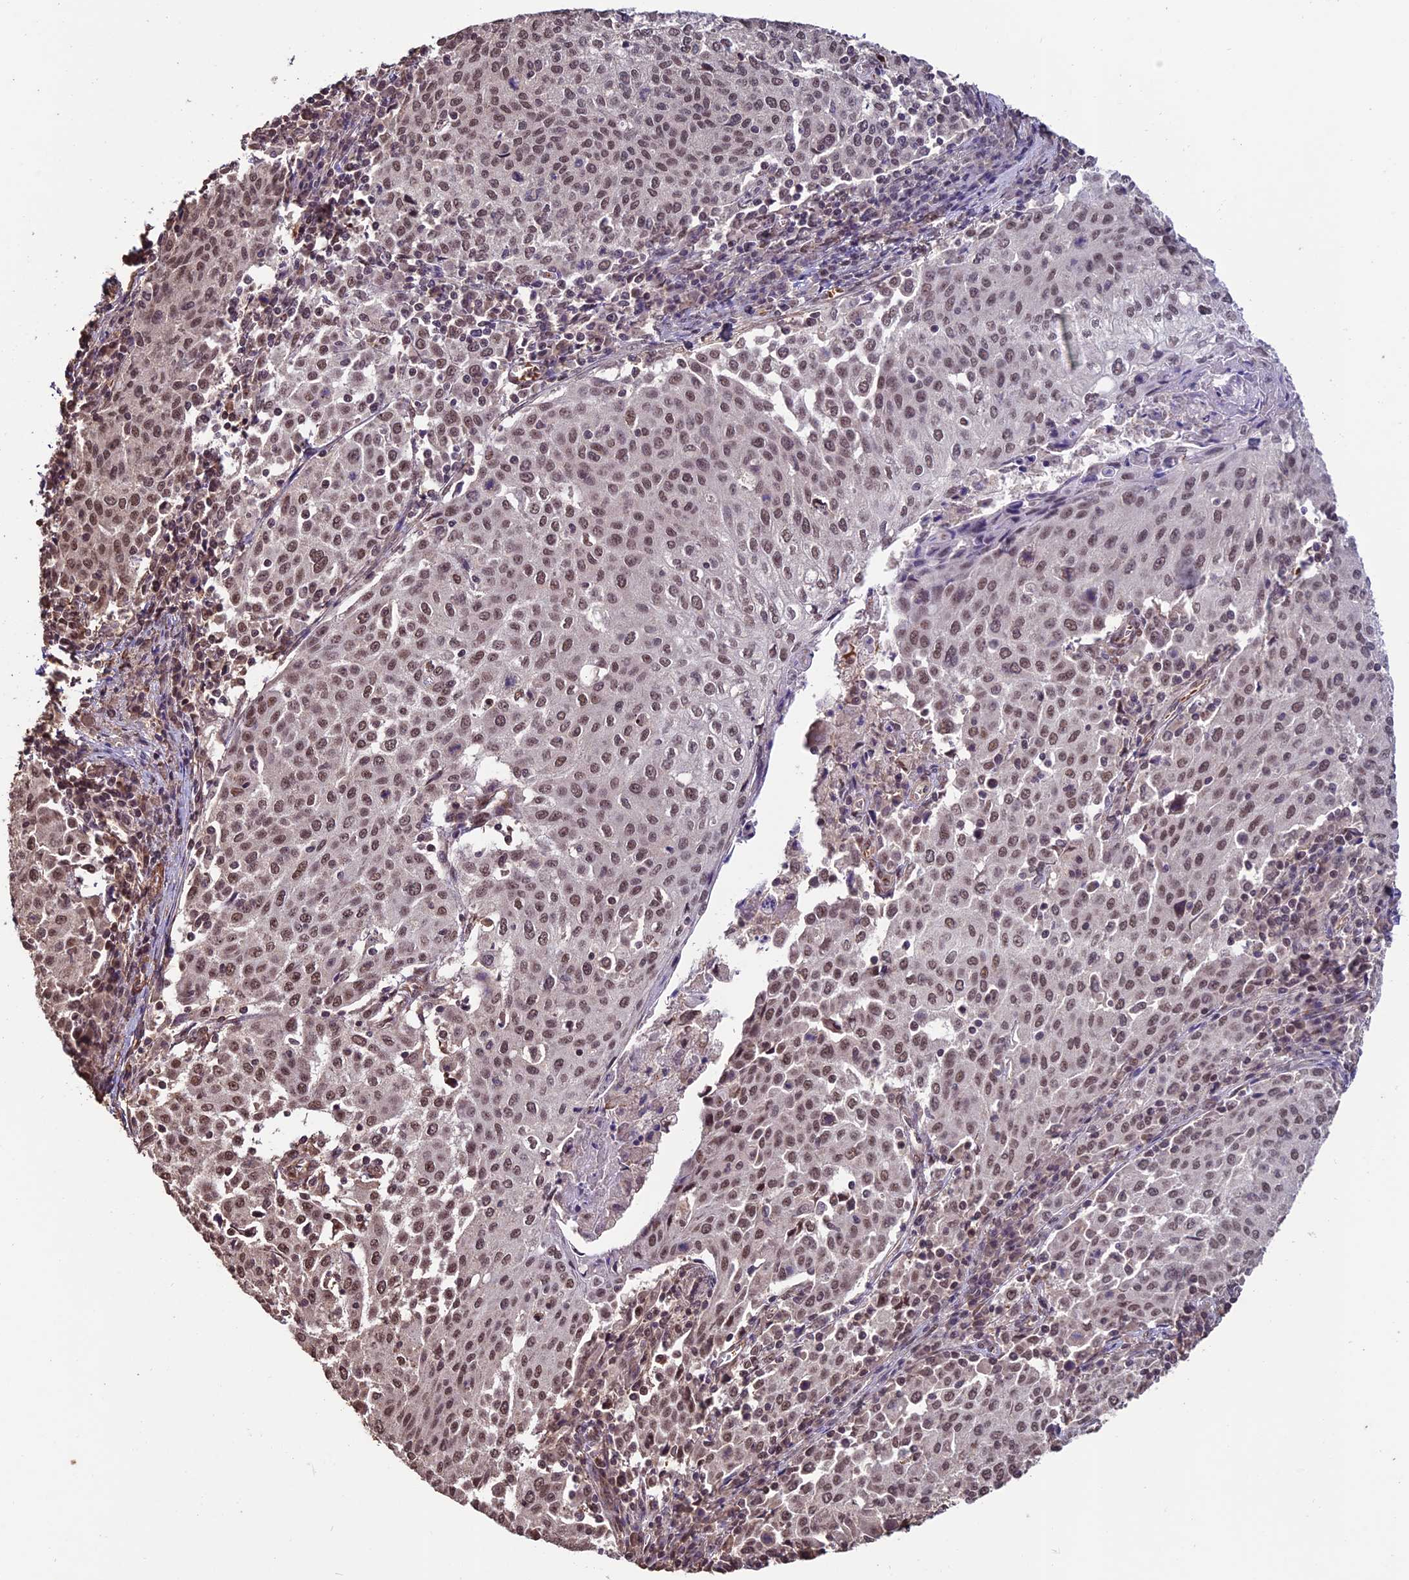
{"staining": {"intensity": "moderate", "quantity": ">75%", "location": "nuclear"}, "tissue": "cervical cancer", "cell_type": "Tumor cells", "image_type": "cancer", "snomed": [{"axis": "morphology", "description": "Squamous cell carcinoma, NOS"}, {"axis": "topography", "description": "Cervix"}], "caption": "Cervical cancer (squamous cell carcinoma) stained with a protein marker exhibits moderate staining in tumor cells.", "gene": "CABIN1", "patient": {"sex": "female", "age": 46}}